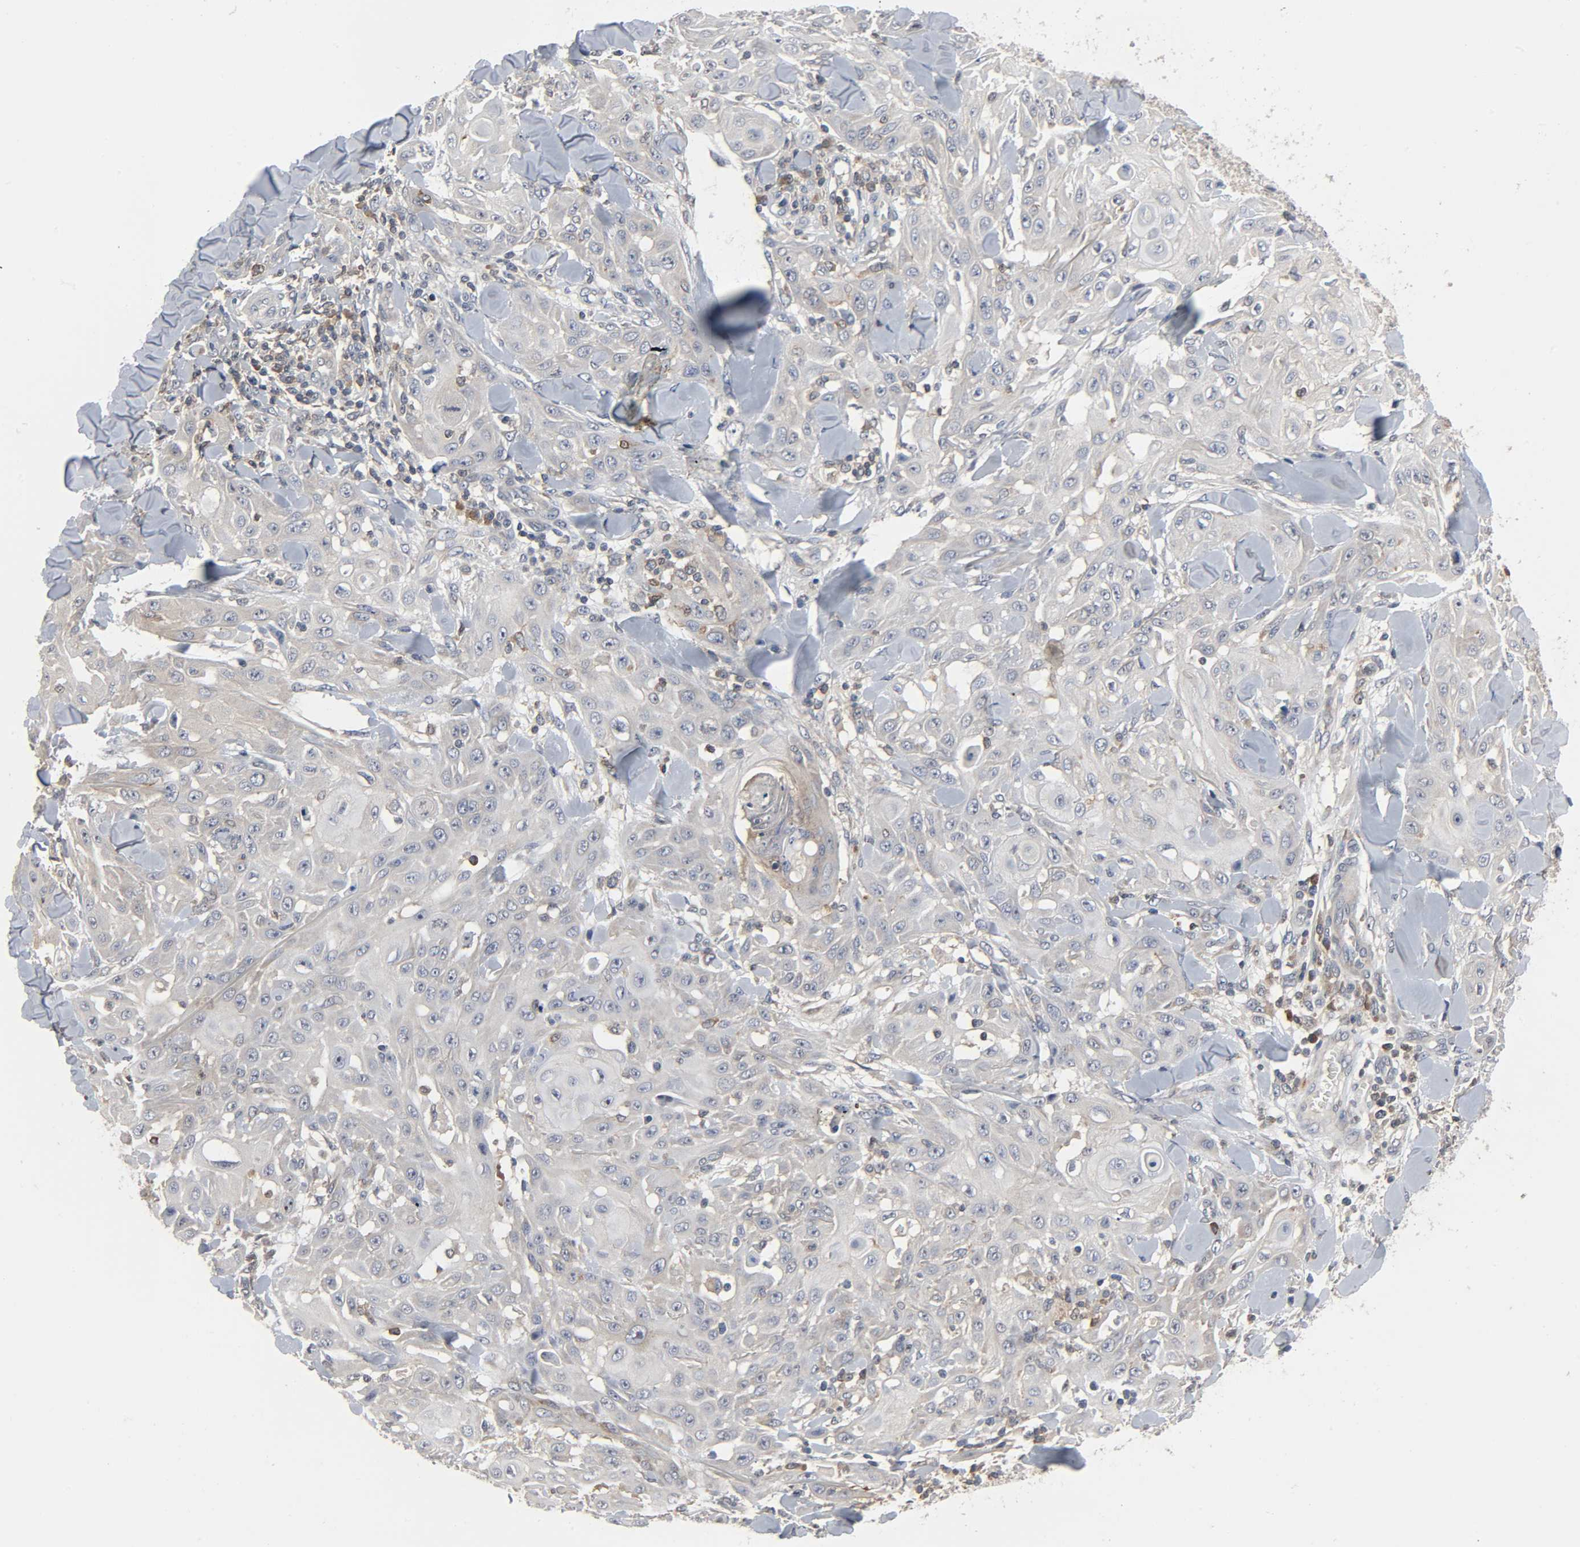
{"staining": {"intensity": "moderate", "quantity": "25%-75%", "location": "cytoplasmic/membranous"}, "tissue": "skin cancer", "cell_type": "Tumor cells", "image_type": "cancer", "snomed": [{"axis": "morphology", "description": "Squamous cell carcinoma, NOS"}, {"axis": "topography", "description": "Skin"}], "caption": "High-power microscopy captured an IHC micrograph of skin cancer, revealing moderate cytoplasmic/membranous expression in approximately 25%-75% of tumor cells. Using DAB (3,3'-diaminobenzidine) (brown) and hematoxylin (blue) stains, captured at high magnification using brightfield microscopy.", "gene": "PLEKHA2", "patient": {"sex": "male", "age": 24}}